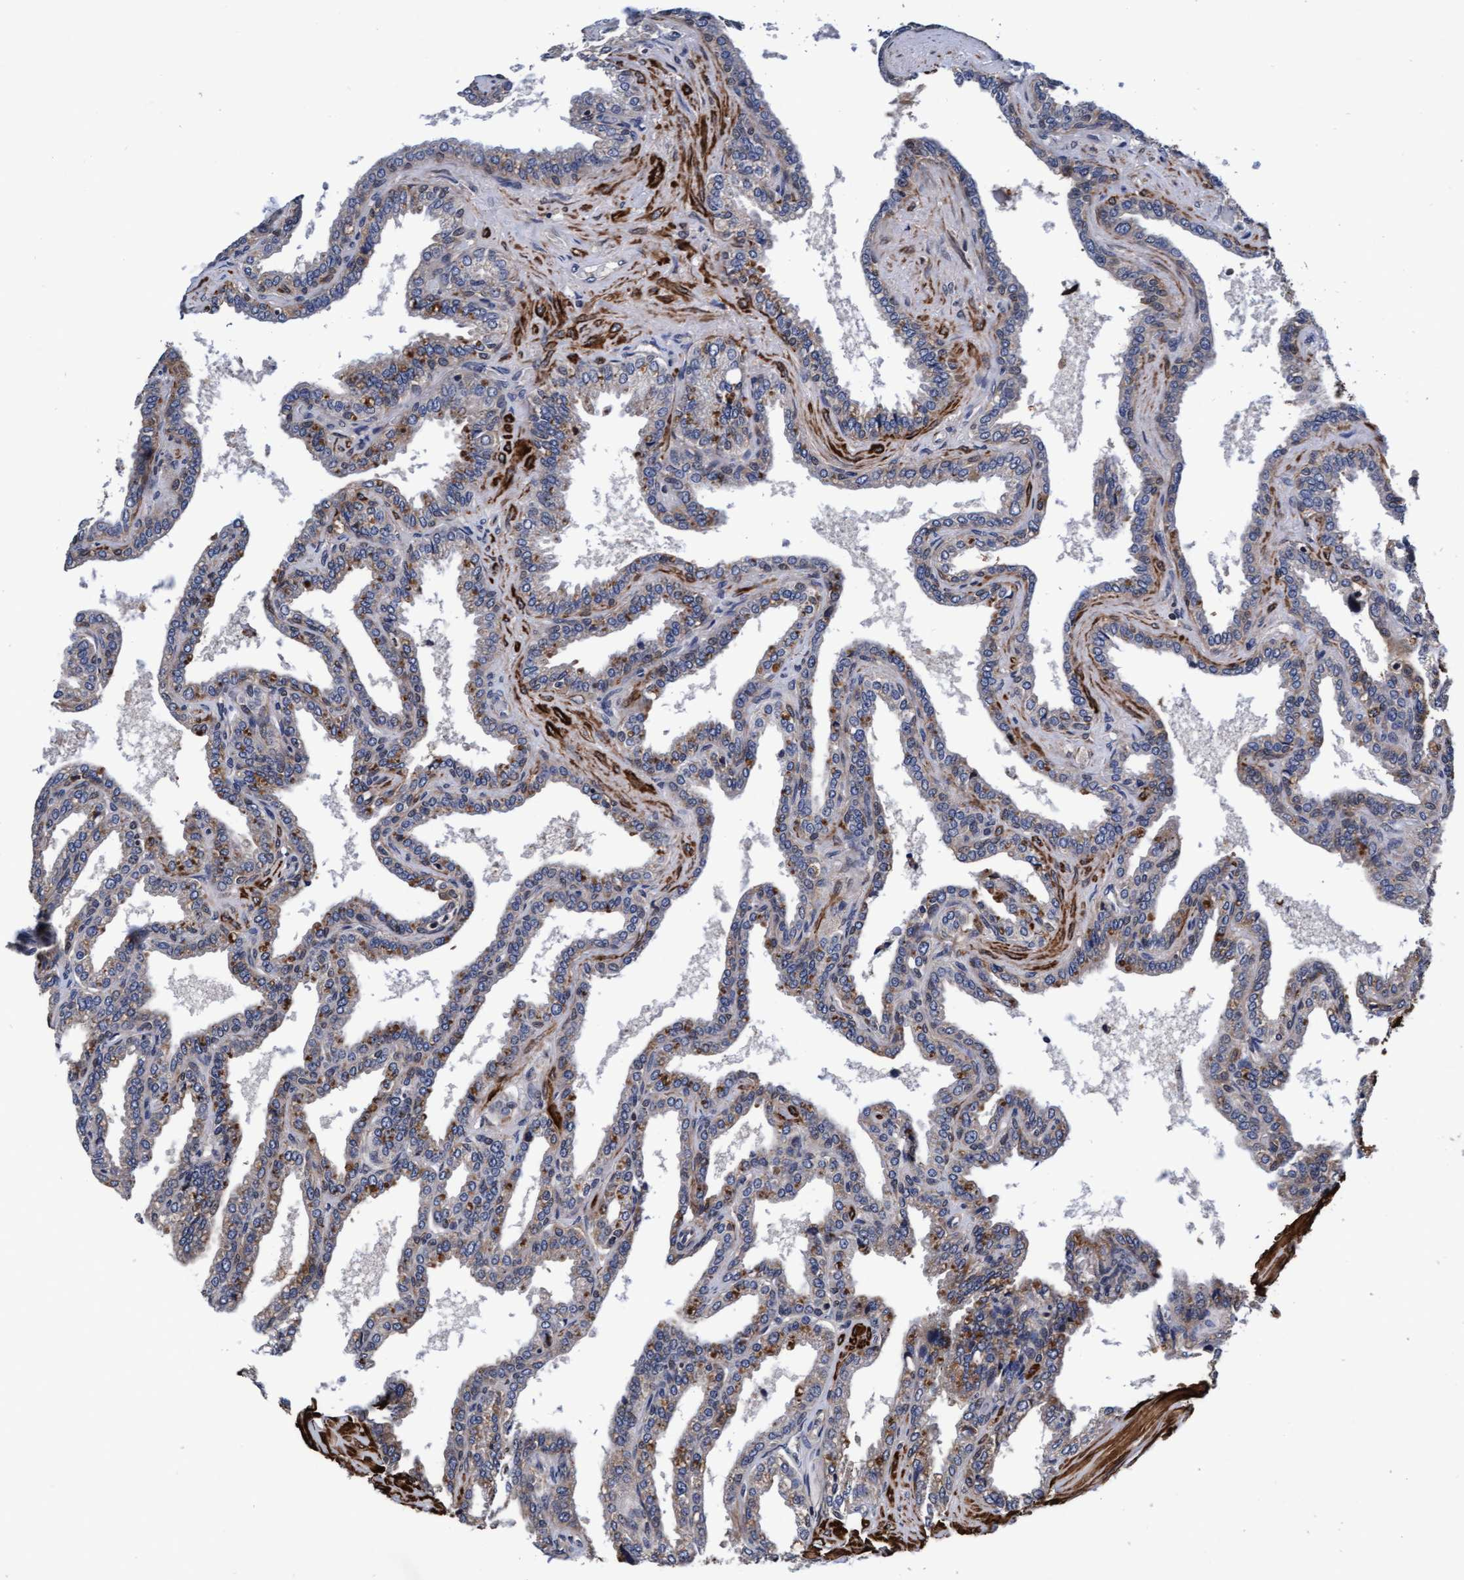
{"staining": {"intensity": "moderate", "quantity": "<25%", "location": "cytoplasmic/membranous"}, "tissue": "seminal vesicle", "cell_type": "Glandular cells", "image_type": "normal", "snomed": [{"axis": "morphology", "description": "Normal tissue, NOS"}, {"axis": "topography", "description": "Seminal veicle"}], "caption": "Moderate cytoplasmic/membranous positivity is present in approximately <25% of glandular cells in normal seminal vesicle.", "gene": "EFCAB13", "patient": {"sex": "male", "age": 46}}